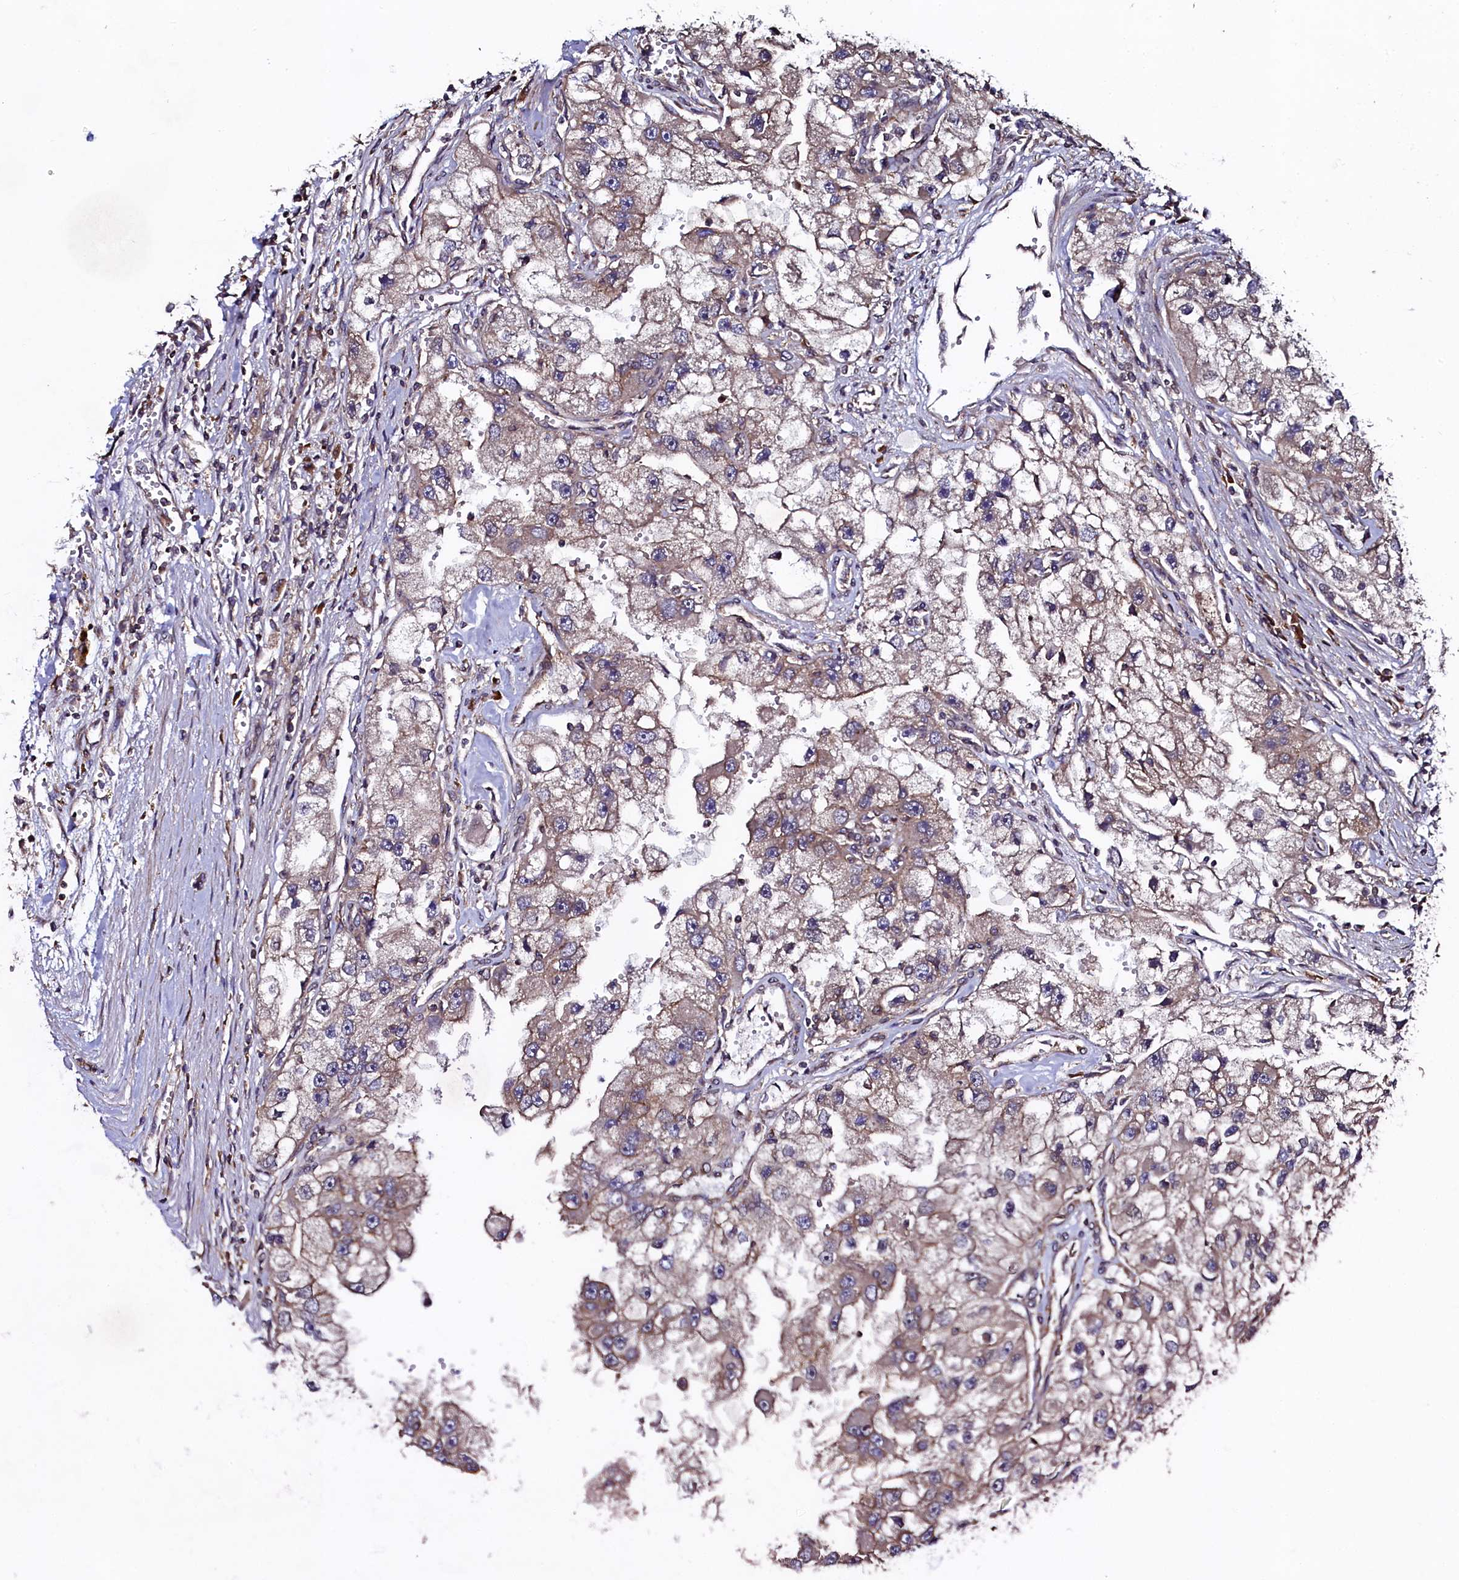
{"staining": {"intensity": "moderate", "quantity": ">75%", "location": "cytoplasmic/membranous"}, "tissue": "renal cancer", "cell_type": "Tumor cells", "image_type": "cancer", "snomed": [{"axis": "morphology", "description": "Adenocarcinoma, NOS"}, {"axis": "topography", "description": "Kidney"}], "caption": "The micrograph demonstrates staining of renal cancer (adenocarcinoma), revealing moderate cytoplasmic/membranous protein positivity (brown color) within tumor cells.", "gene": "USPL1", "patient": {"sex": "male", "age": 63}}